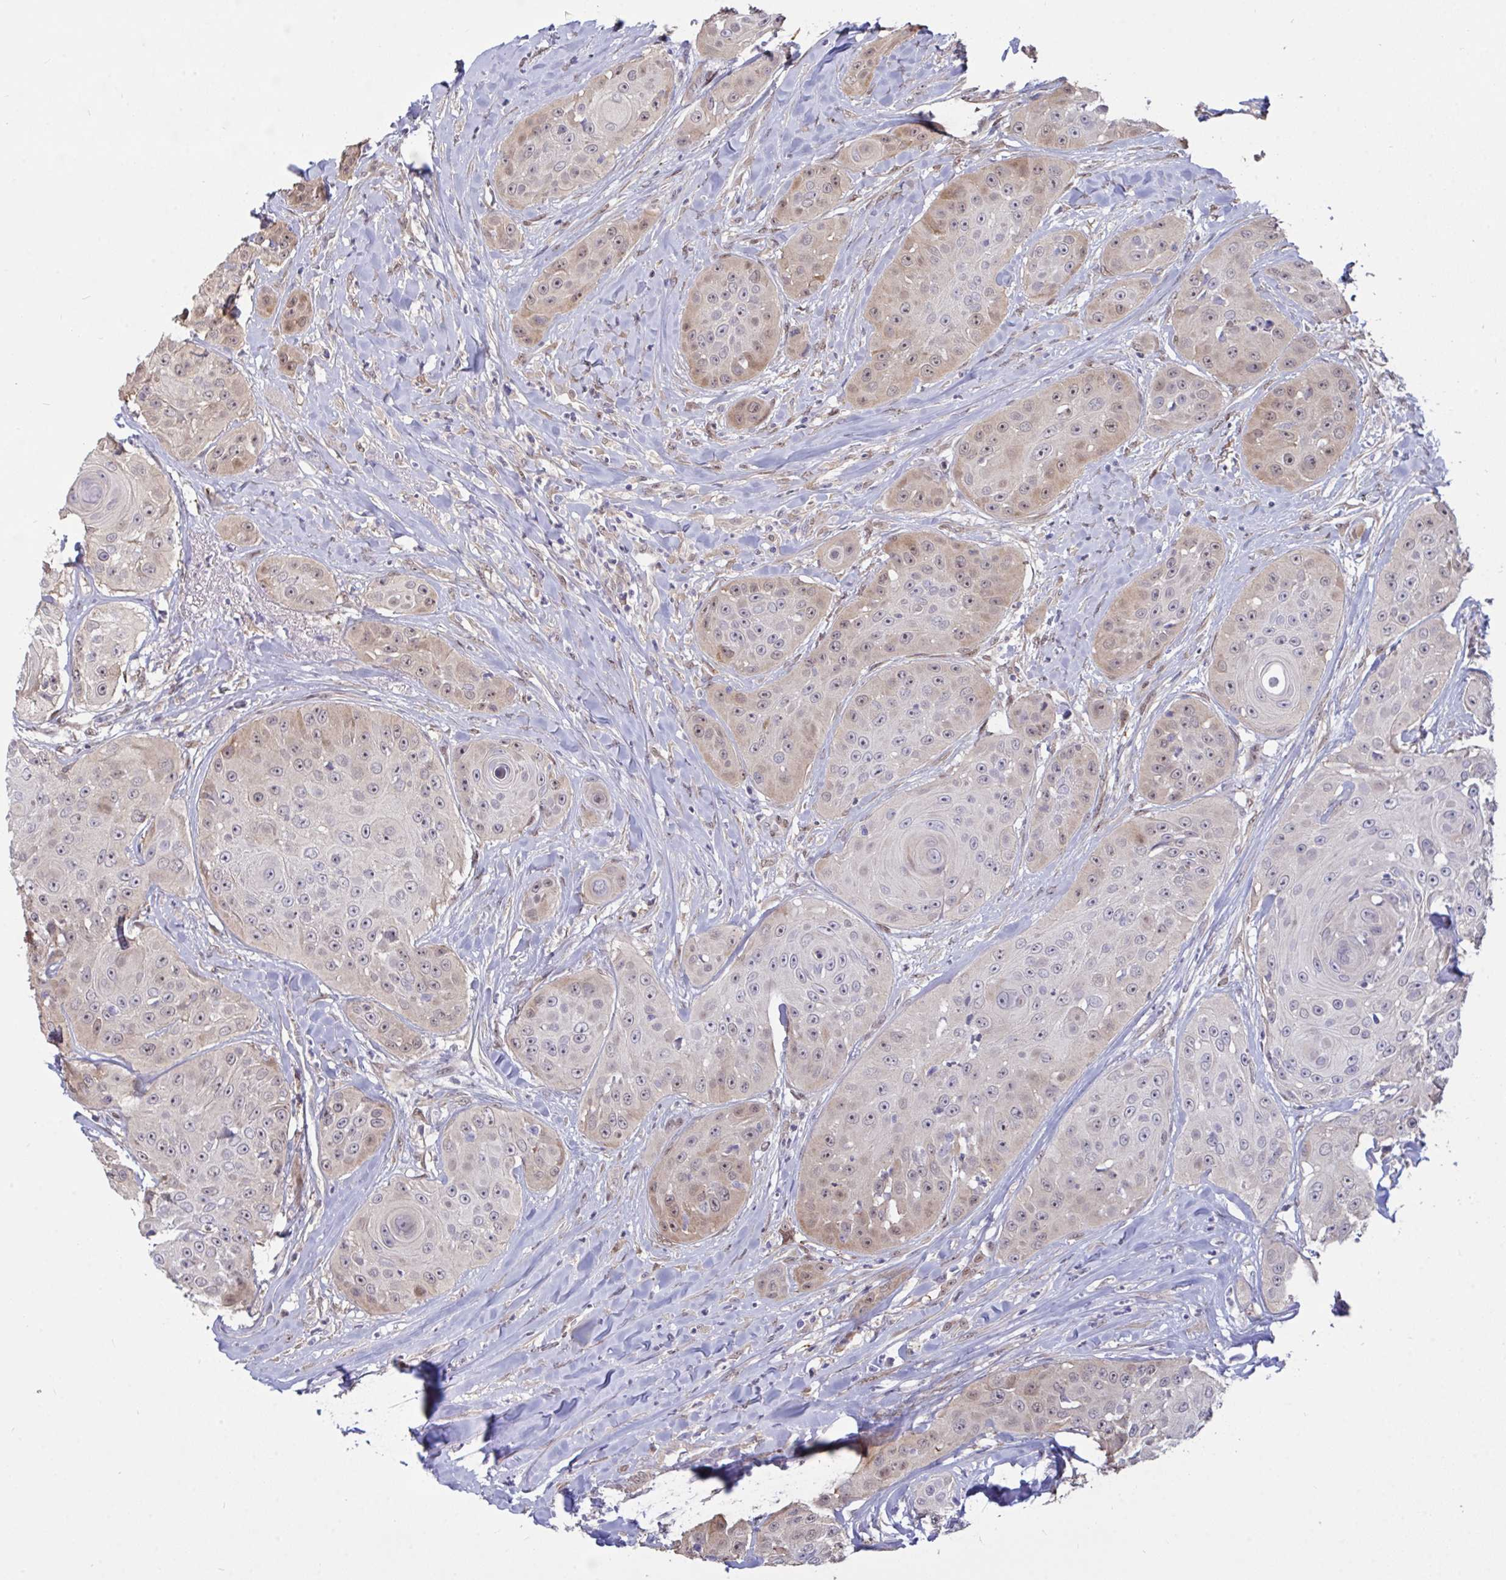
{"staining": {"intensity": "weak", "quantity": "25%-75%", "location": "cytoplasmic/membranous"}, "tissue": "head and neck cancer", "cell_type": "Tumor cells", "image_type": "cancer", "snomed": [{"axis": "morphology", "description": "Squamous cell carcinoma, NOS"}, {"axis": "topography", "description": "Head-Neck"}], "caption": "Head and neck squamous cell carcinoma stained with IHC shows weak cytoplasmic/membranous positivity in about 25%-75% of tumor cells.", "gene": "L3HYPDH", "patient": {"sex": "male", "age": 83}}